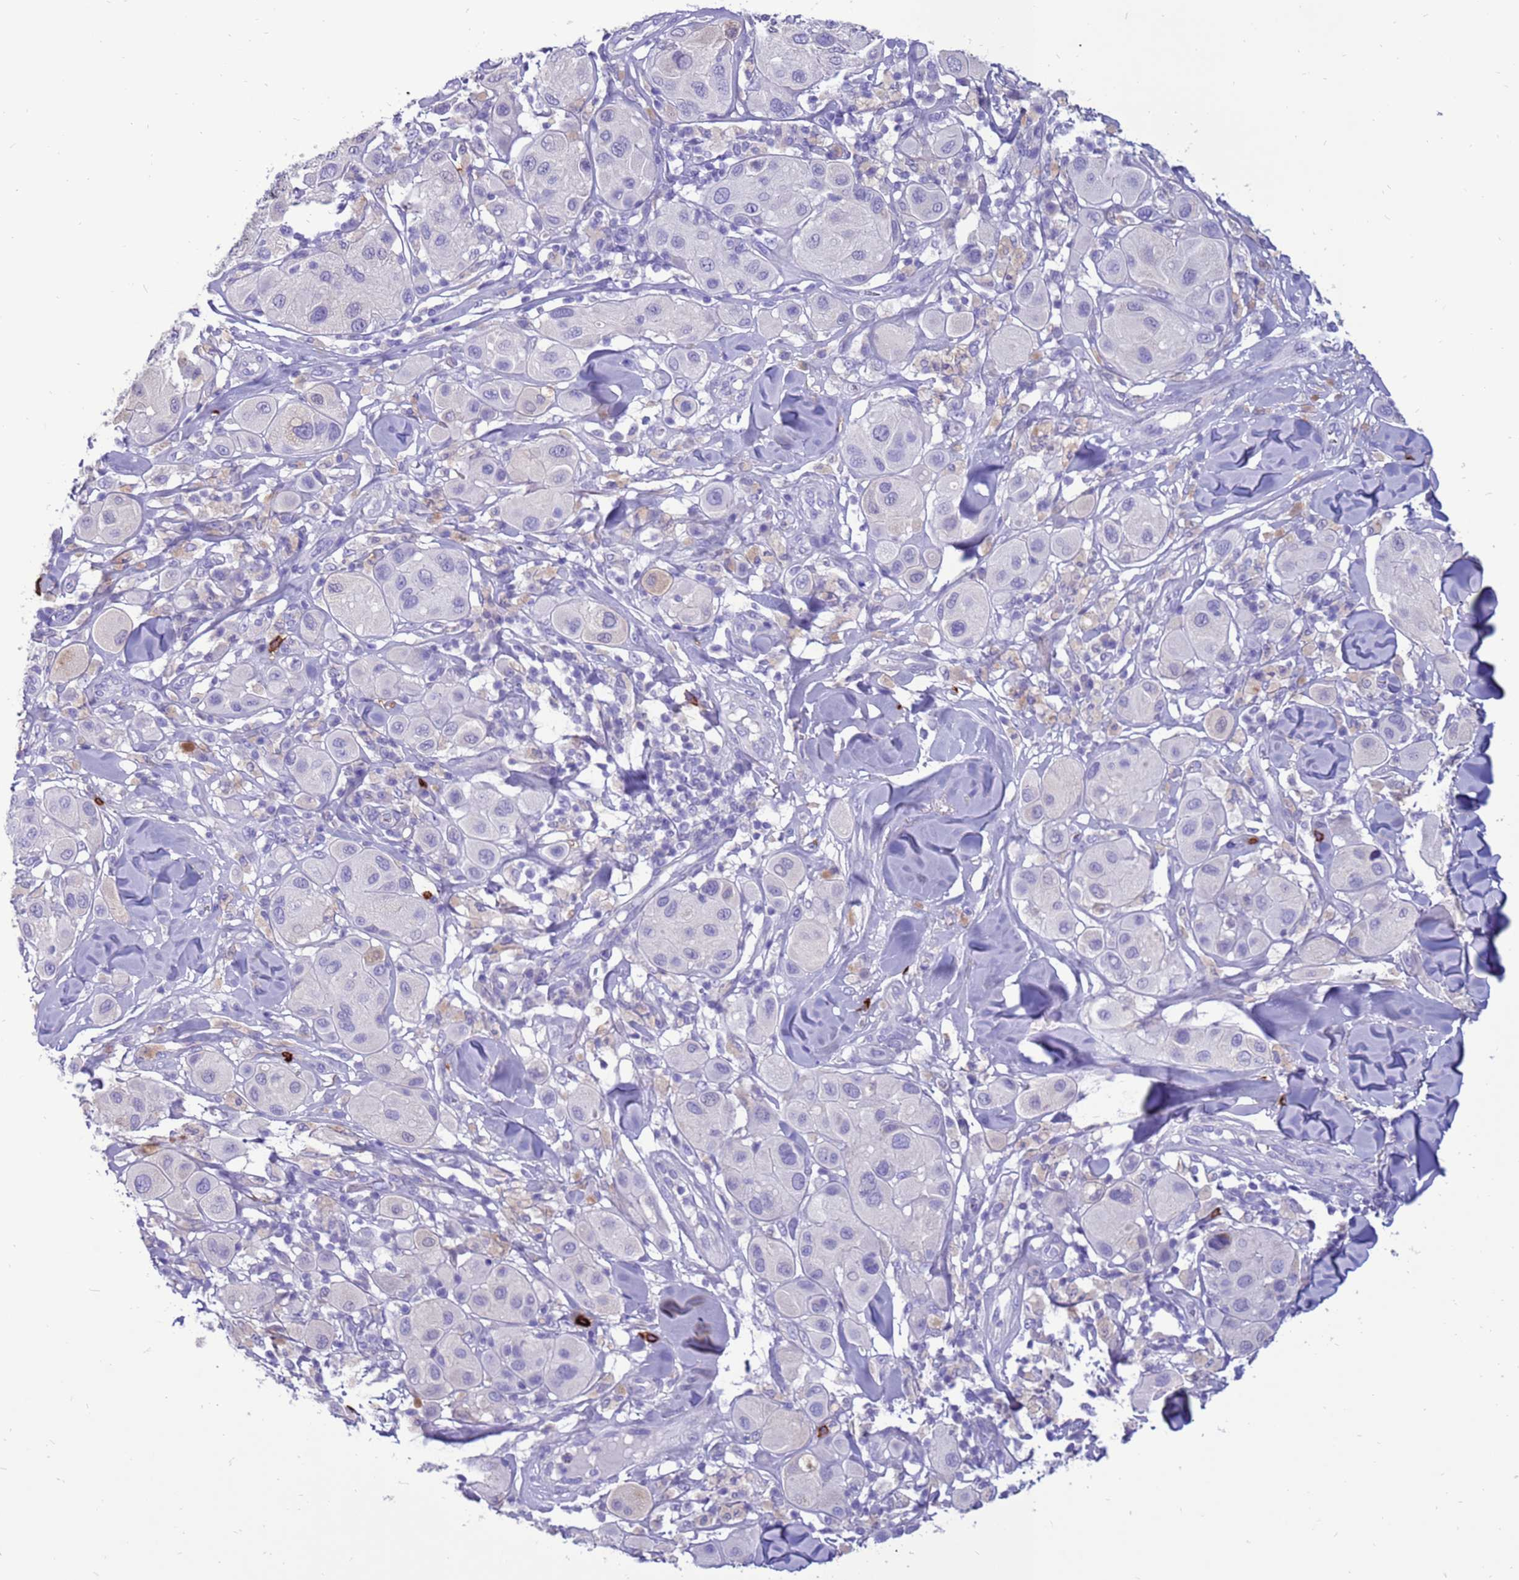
{"staining": {"intensity": "negative", "quantity": "none", "location": "none"}, "tissue": "melanoma", "cell_type": "Tumor cells", "image_type": "cancer", "snomed": [{"axis": "morphology", "description": "Malignant melanoma, Metastatic site"}, {"axis": "topography", "description": "Skin"}], "caption": "Micrograph shows no protein expression in tumor cells of malignant melanoma (metastatic site) tissue. The staining is performed using DAB (3,3'-diaminobenzidine) brown chromogen with nuclei counter-stained in using hematoxylin.", "gene": "PDE10A", "patient": {"sex": "male", "age": 41}}